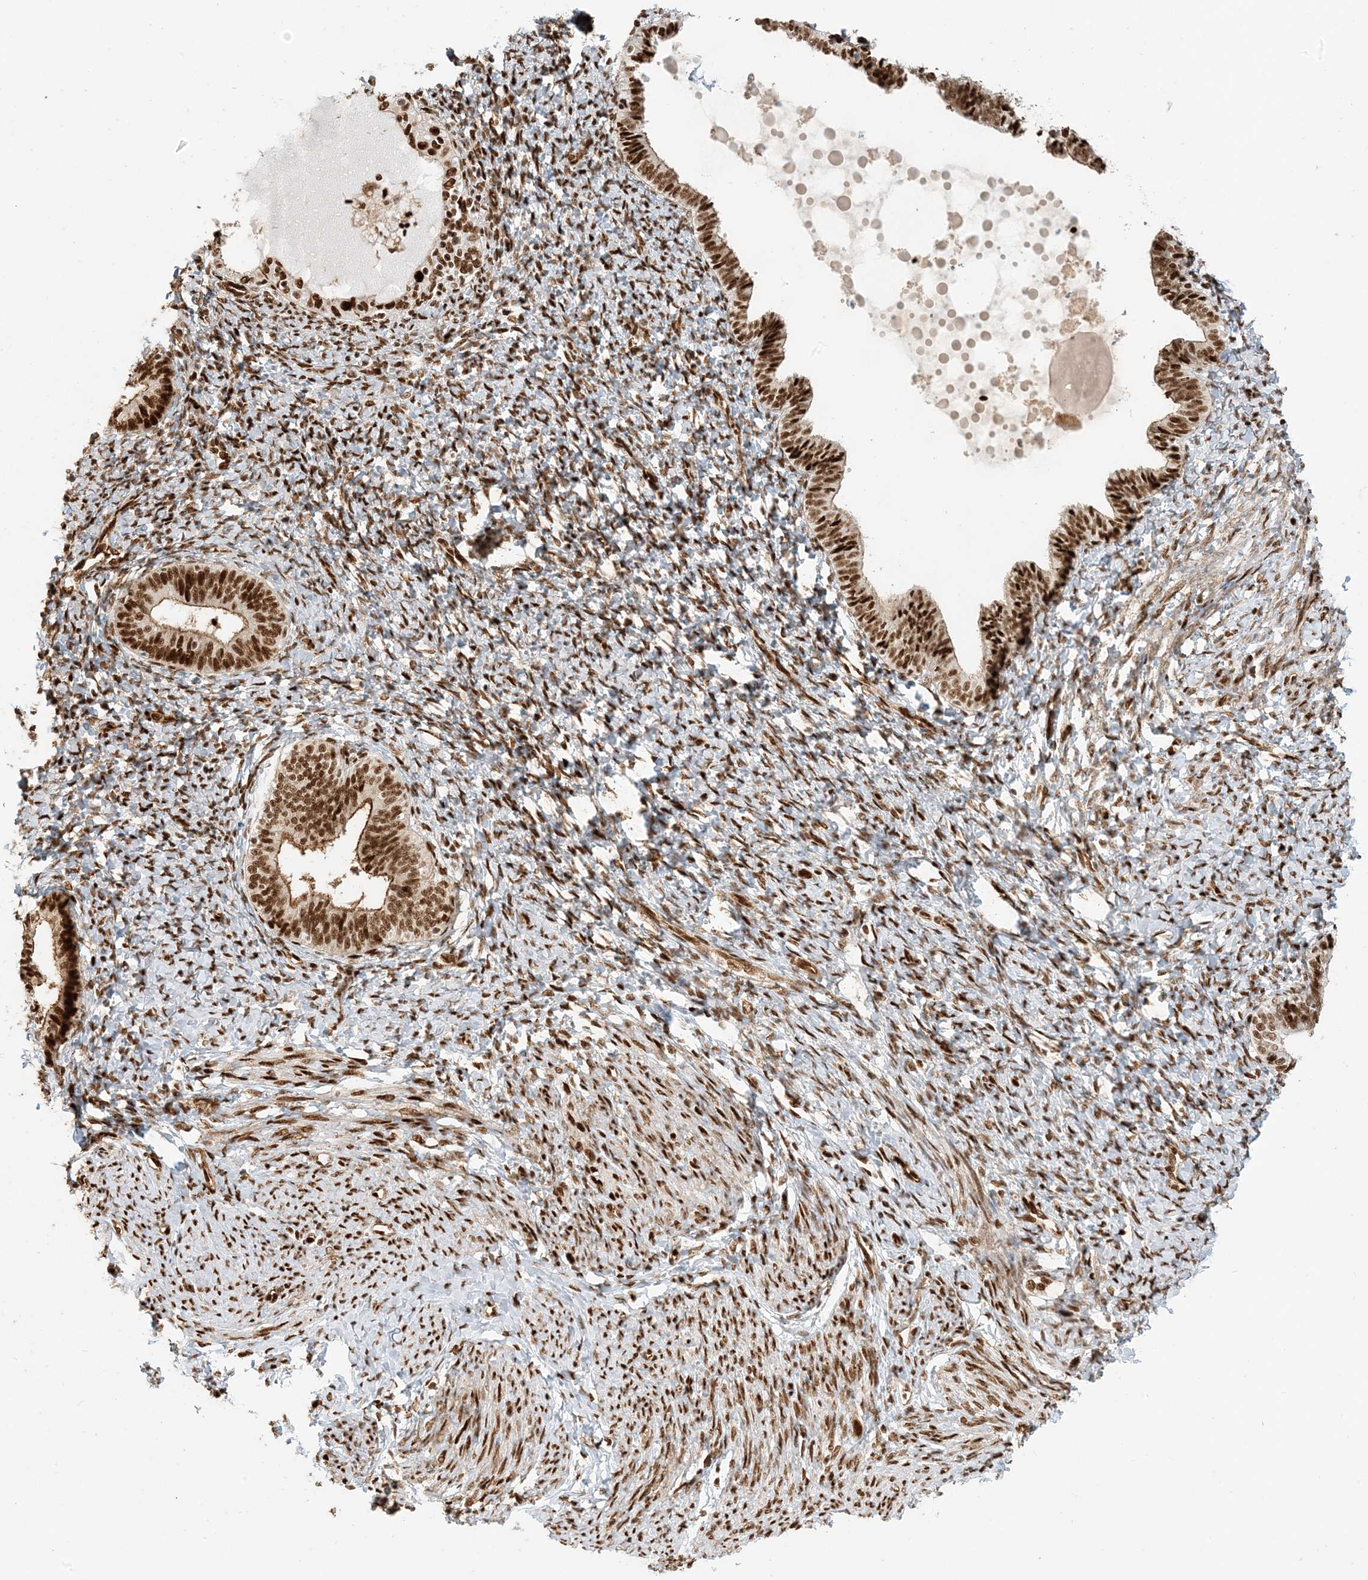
{"staining": {"intensity": "strong", "quantity": ">75%", "location": "nuclear"}, "tissue": "endometrium", "cell_type": "Cells in endometrial stroma", "image_type": "normal", "snomed": [{"axis": "morphology", "description": "Normal tissue, NOS"}, {"axis": "topography", "description": "Endometrium"}], "caption": "High-magnification brightfield microscopy of benign endometrium stained with DAB (3,3'-diaminobenzidine) (brown) and counterstained with hematoxylin (blue). cells in endometrial stroma exhibit strong nuclear staining is seen in about>75% of cells.", "gene": "CKS1B", "patient": {"sex": "female", "age": 72}}